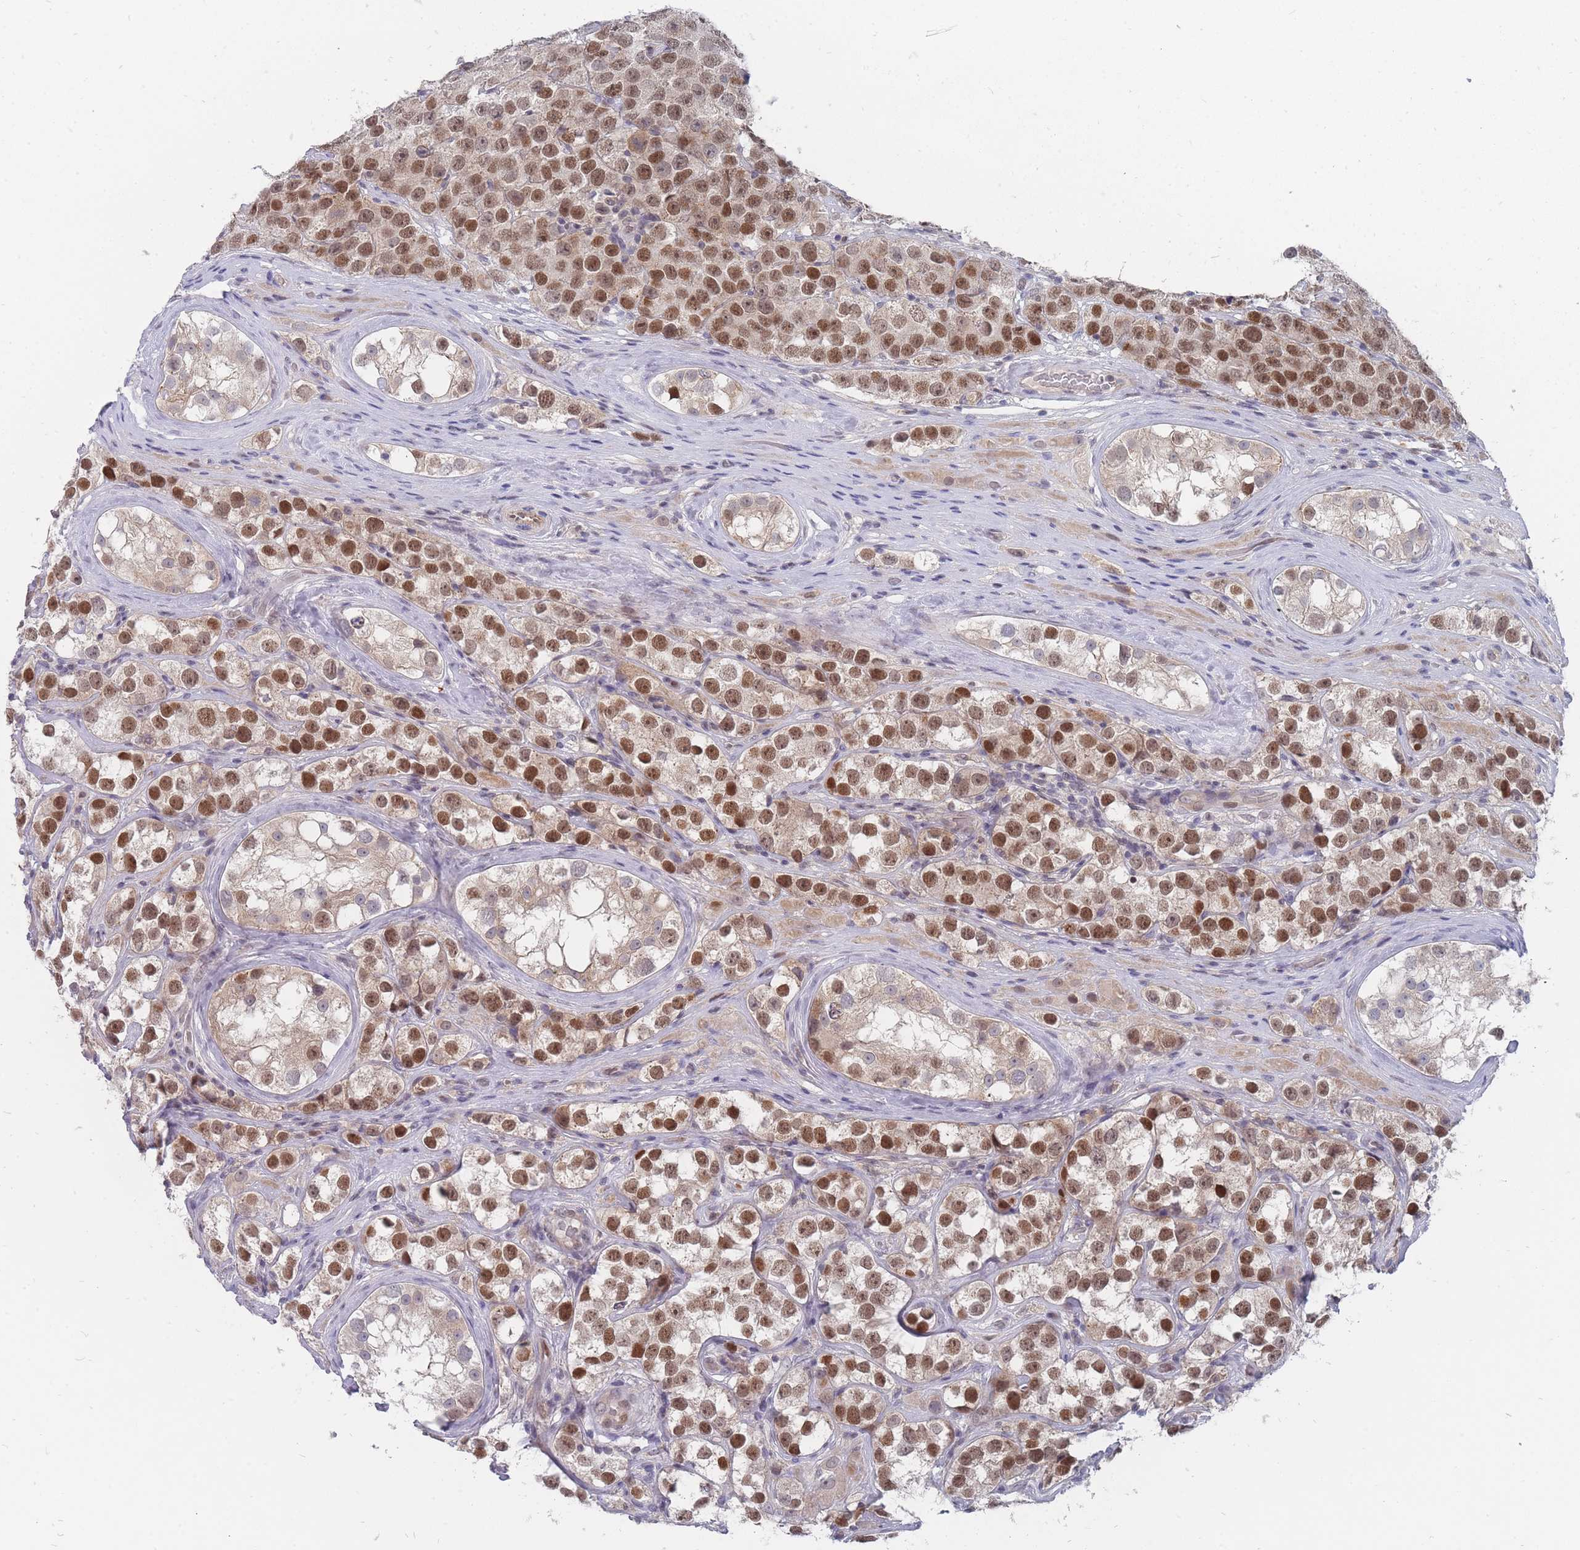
{"staining": {"intensity": "moderate", "quantity": ">75%", "location": "nuclear"}, "tissue": "testis cancer", "cell_type": "Tumor cells", "image_type": "cancer", "snomed": [{"axis": "morphology", "description": "Seminoma, NOS"}, {"axis": "topography", "description": "Testis"}], "caption": "Seminoma (testis) was stained to show a protein in brown. There is medium levels of moderate nuclear expression in about >75% of tumor cells.", "gene": "GINS1", "patient": {"sex": "male", "age": 28}}